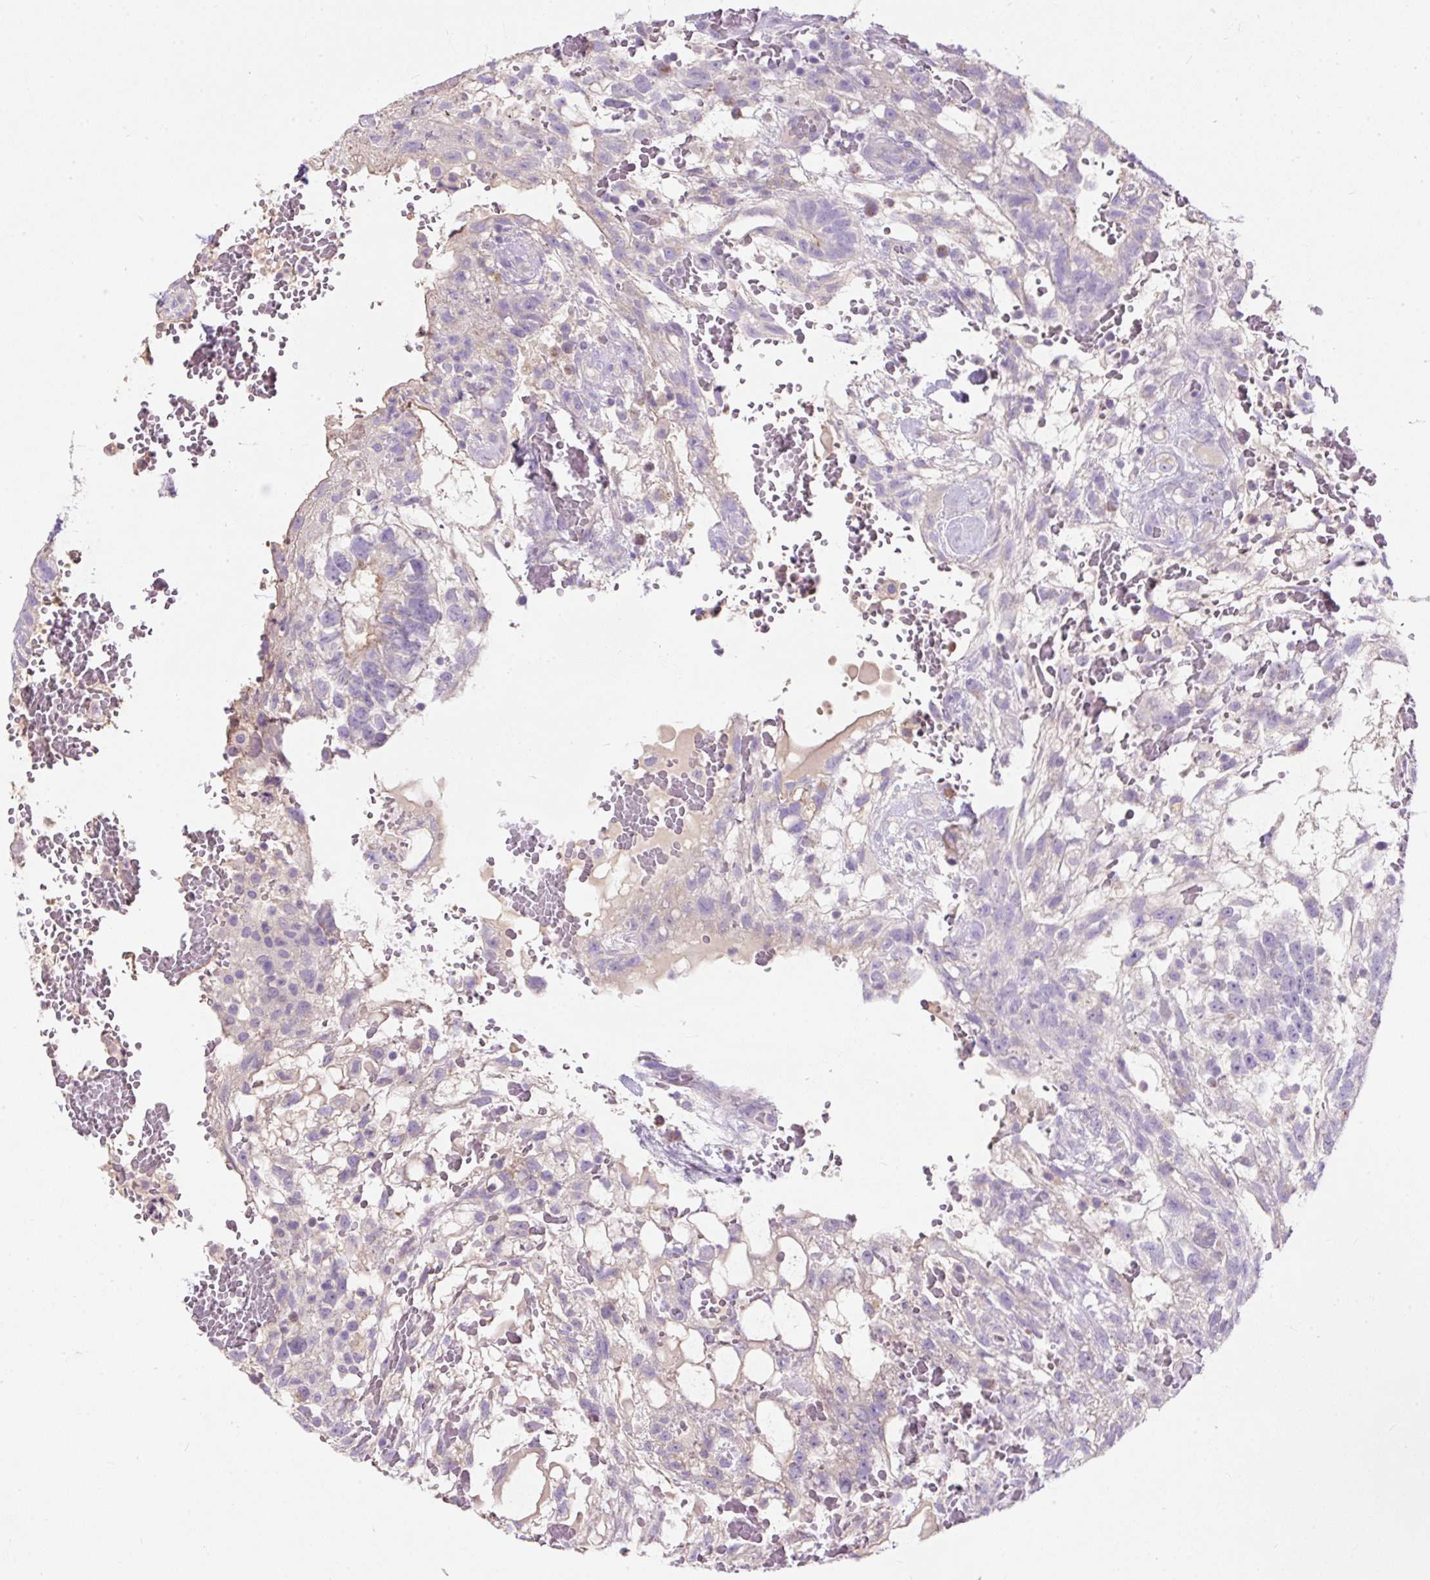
{"staining": {"intensity": "negative", "quantity": "none", "location": "none"}, "tissue": "testis cancer", "cell_type": "Tumor cells", "image_type": "cancer", "snomed": [{"axis": "morphology", "description": "Normal tissue, NOS"}, {"axis": "morphology", "description": "Carcinoma, Embryonal, NOS"}, {"axis": "topography", "description": "Testis"}], "caption": "IHC photomicrograph of testis embryonal carcinoma stained for a protein (brown), which exhibits no expression in tumor cells.", "gene": "SUSD5", "patient": {"sex": "male", "age": 32}}